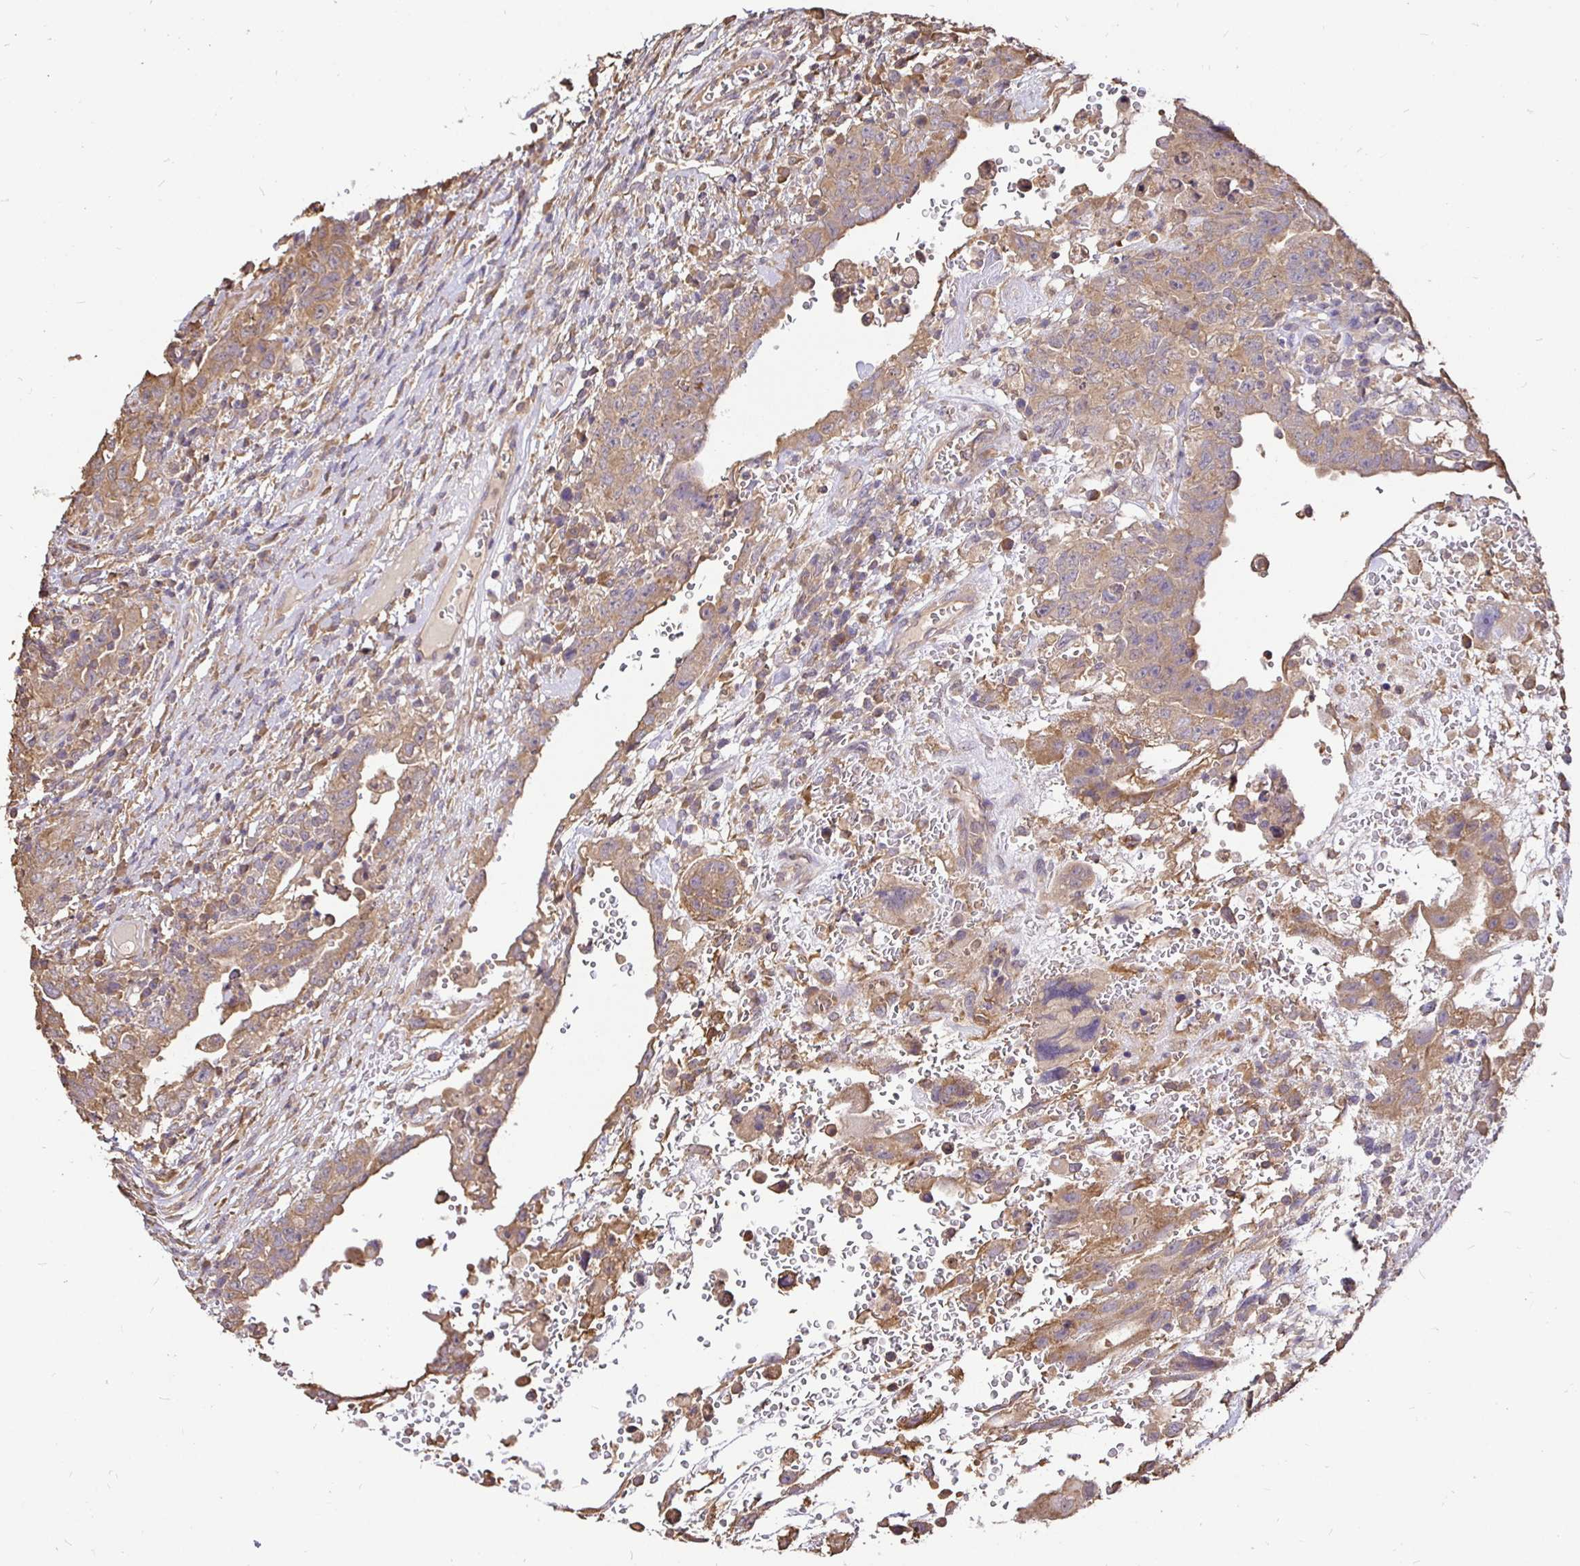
{"staining": {"intensity": "weak", "quantity": ">75%", "location": "cytoplasmic/membranous"}, "tissue": "testis cancer", "cell_type": "Tumor cells", "image_type": "cancer", "snomed": [{"axis": "morphology", "description": "Carcinoma, Embryonal, NOS"}, {"axis": "topography", "description": "Testis"}], "caption": "Immunohistochemistry (IHC) staining of testis embryonal carcinoma, which exhibits low levels of weak cytoplasmic/membranous expression in about >75% of tumor cells indicating weak cytoplasmic/membranous protein staining. The staining was performed using DAB (3,3'-diaminobenzidine) (brown) for protein detection and nuclei were counterstained in hematoxylin (blue).", "gene": "MAPK8IP3", "patient": {"sex": "male", "age": 26}}